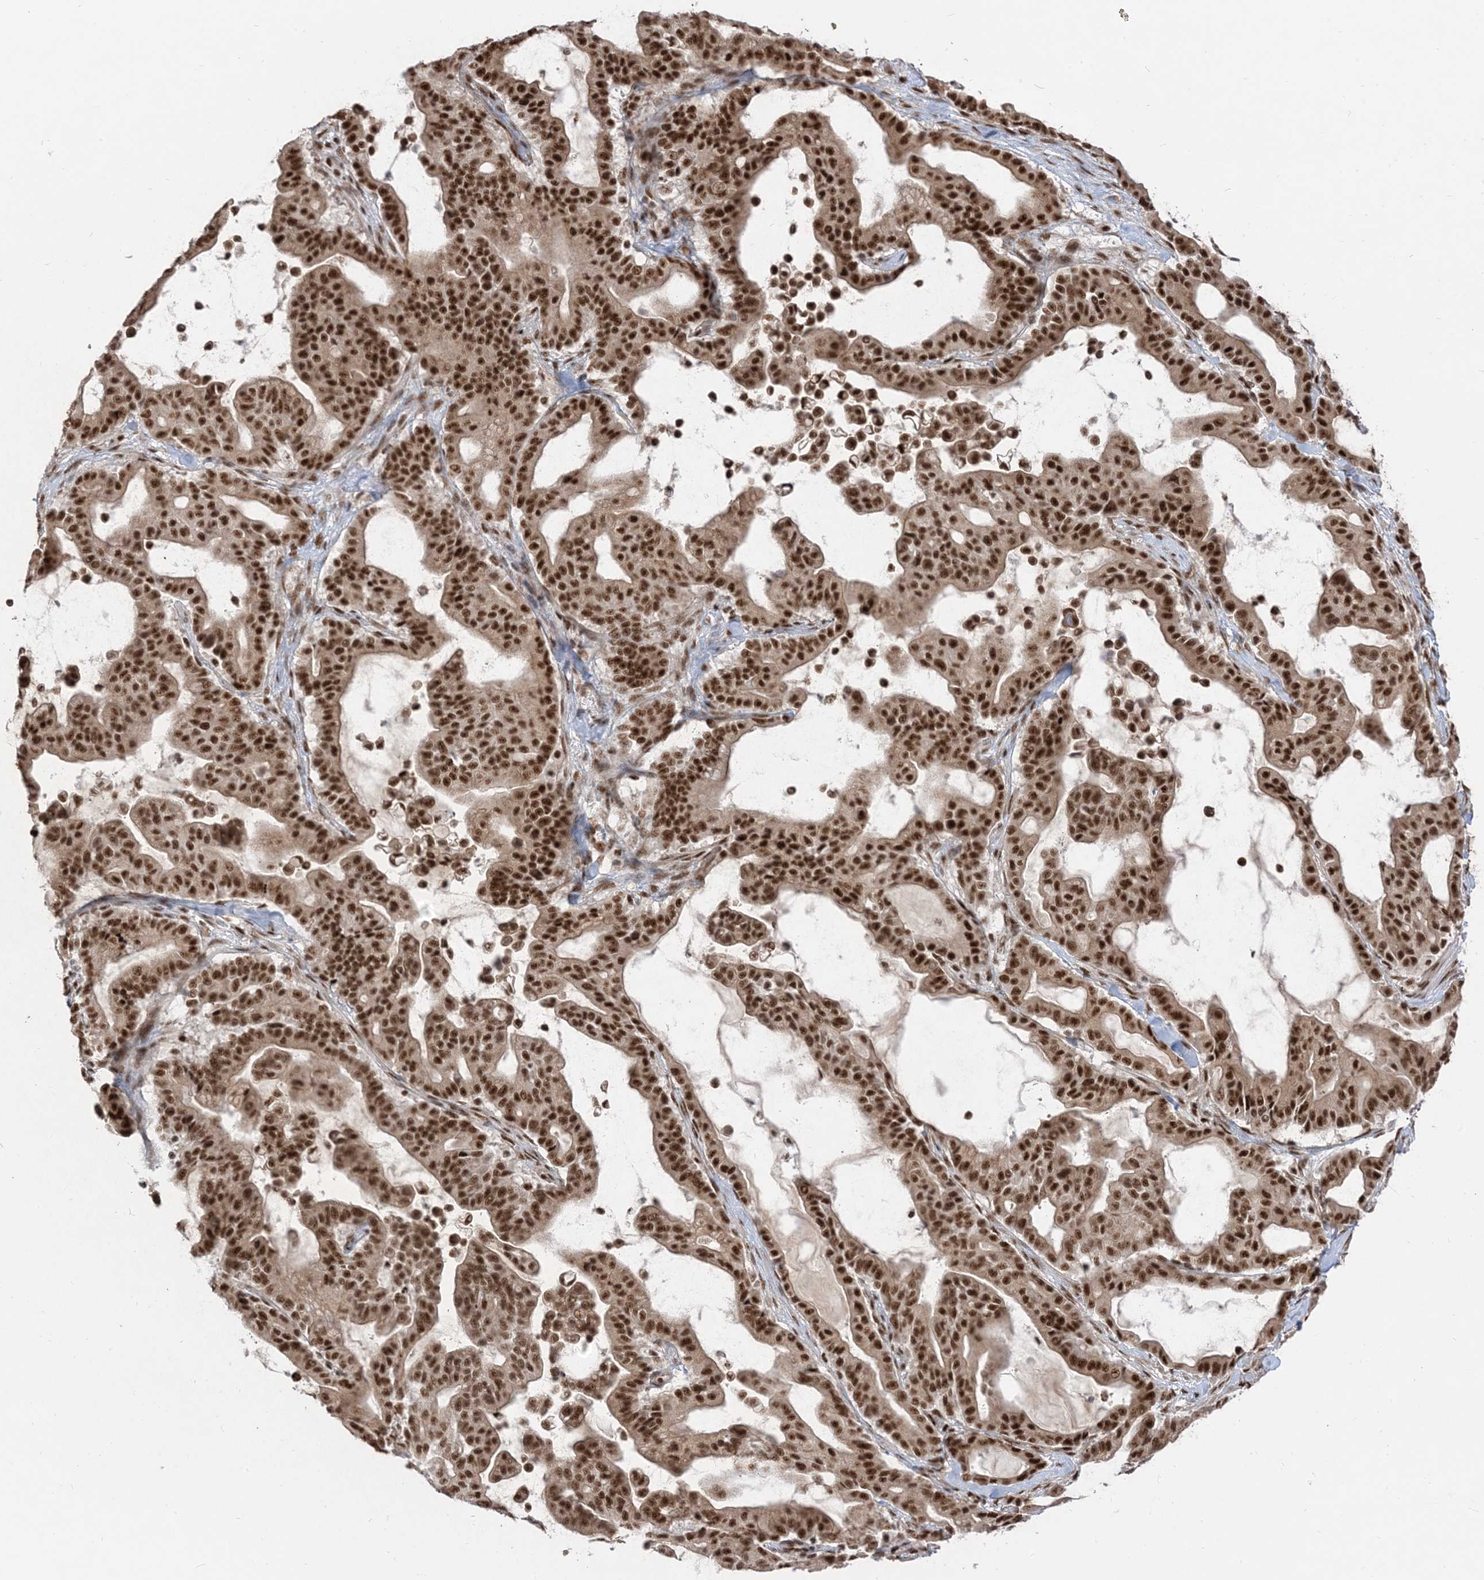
{"staining": {"intensity": "strong", "quantity": ">75%", "location": "nuclear"}, "tissue": "pancreatic cancer", "cell_type": "Tumor cells", "image_type": "cancer", "snomed": [{"axis": "morphology", "description": "Adenocarcinoma, NOS"}, {"axis": "topography", "description": "Pancreas"}], "caption": "A micrograph of human pancreatic cancer (adenocarcinoma) stained for a protein displays strong nuclear brown staining in tumor cells.", "gene": "ARGLU1", "patient": {"sex": "male", "age": 63}}